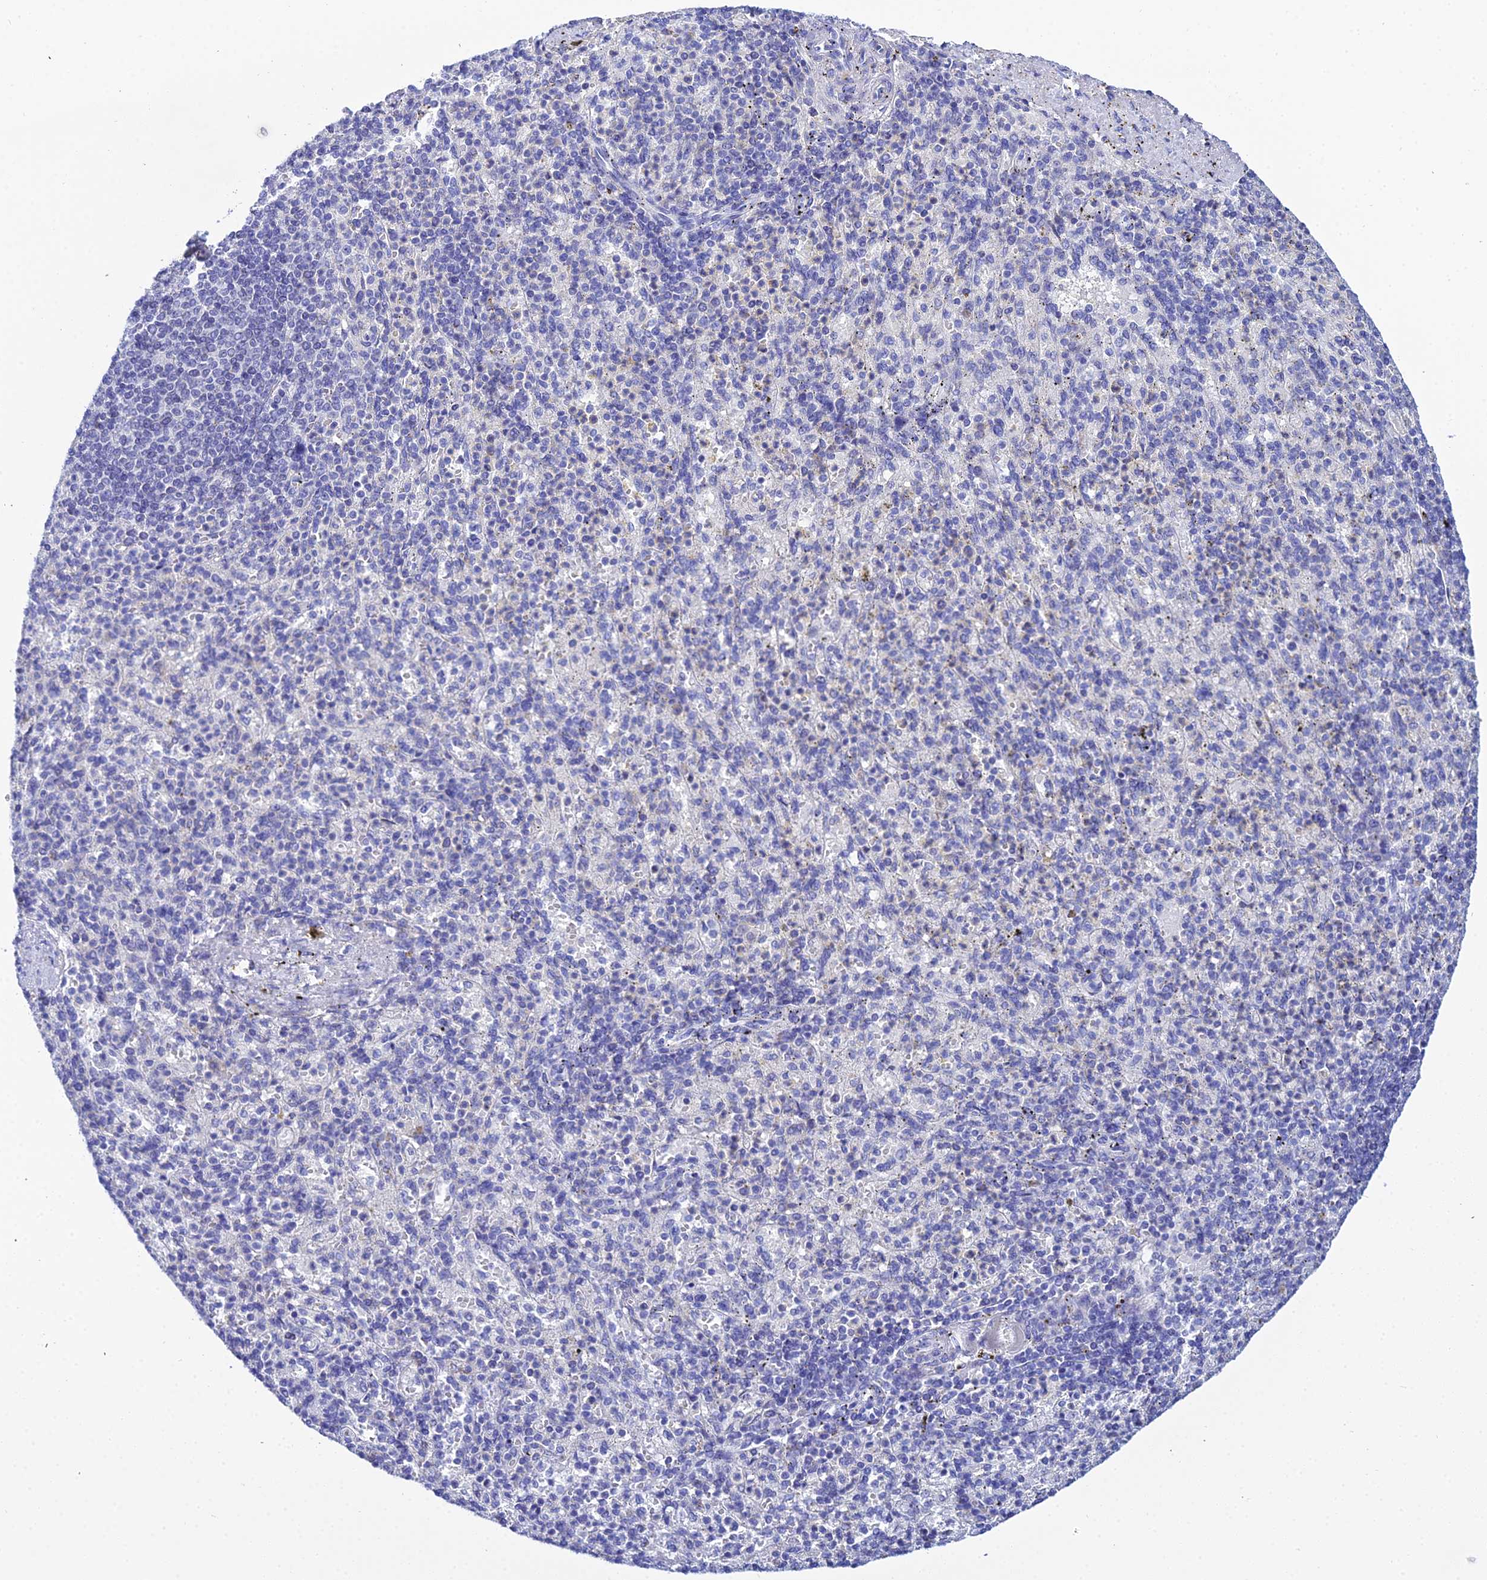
{"staining": {"intensity": "negative", "quantity": "none", "location": "none"}, "tissue": "spleen", "cell_type": "Cells in red pulp", "image_type": "normal", "snomed": [{"axis": "morphology", "description": "Normal tissue, NOS"}, {"axis": "topography", "description": "Spleen"}], "caption": "This is an immunohistochemistry (IHC) photomicrograph of normal spleen. There is no staining in cells in red pulp.", "gene": "ZXDA", "patient": {"sex": "female", "age": 74}}